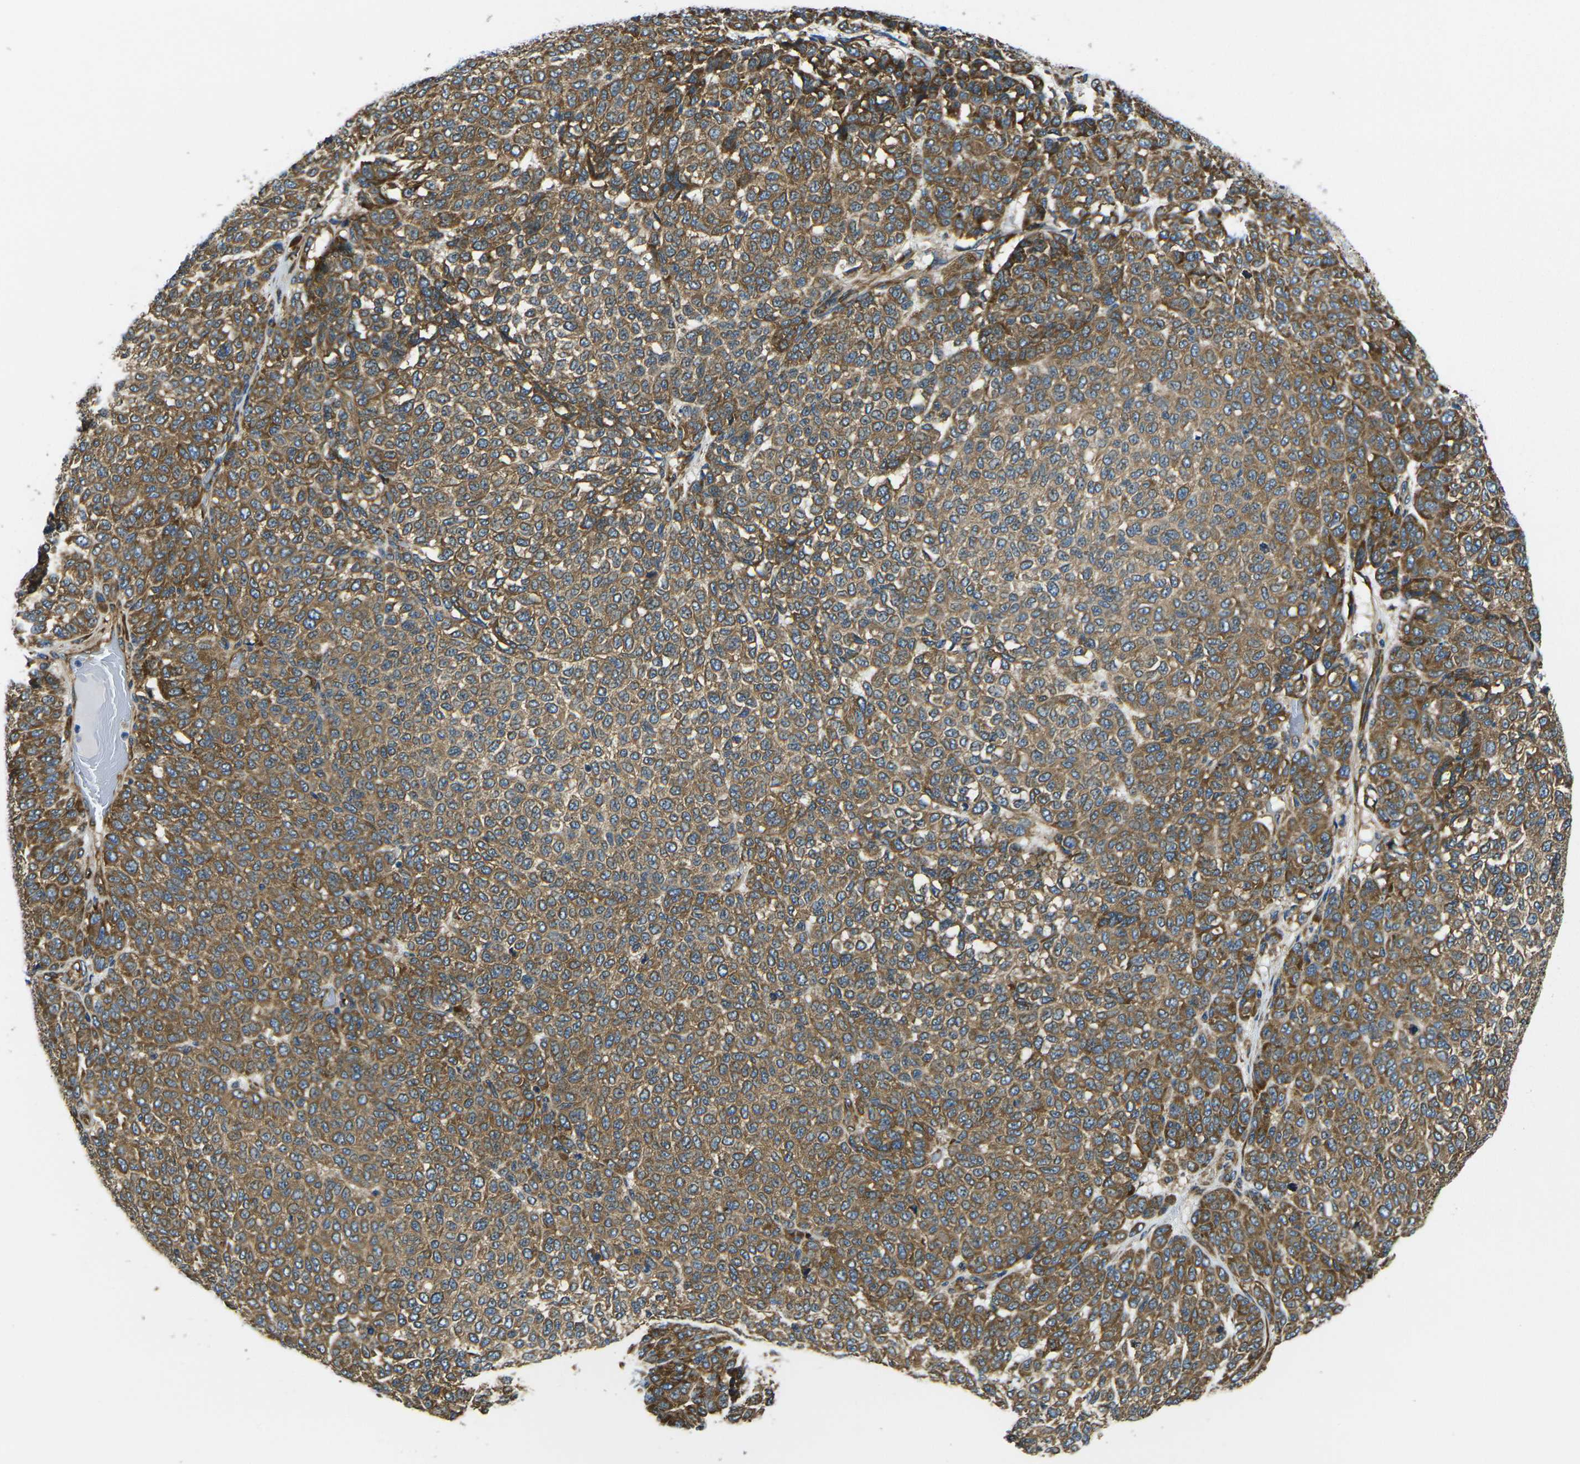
{"staining": {"intensity": "moderate", "quantity": ">75%", "location": "cytoplasmic/membranous"}, "tissue": "melanoma", "cell_type": "Tumor cells", "image_type": "cancer", "snomed": [{"axis": "morphology", "description": "Malignant melanoma, NOS"}, {"axis": "topography", "description": "Skin"}], "caption": "Immunohistochemical staining of malignant melanoma reveals medium levels of moderate cytoplasmic/membranous protein staining in approximately >75% of tumor cells. (brown staining indicates protein expression, while blue staining denotes nuclei).", "gene": "RPSA", "patient": {"sex": "male", "age": 59}}